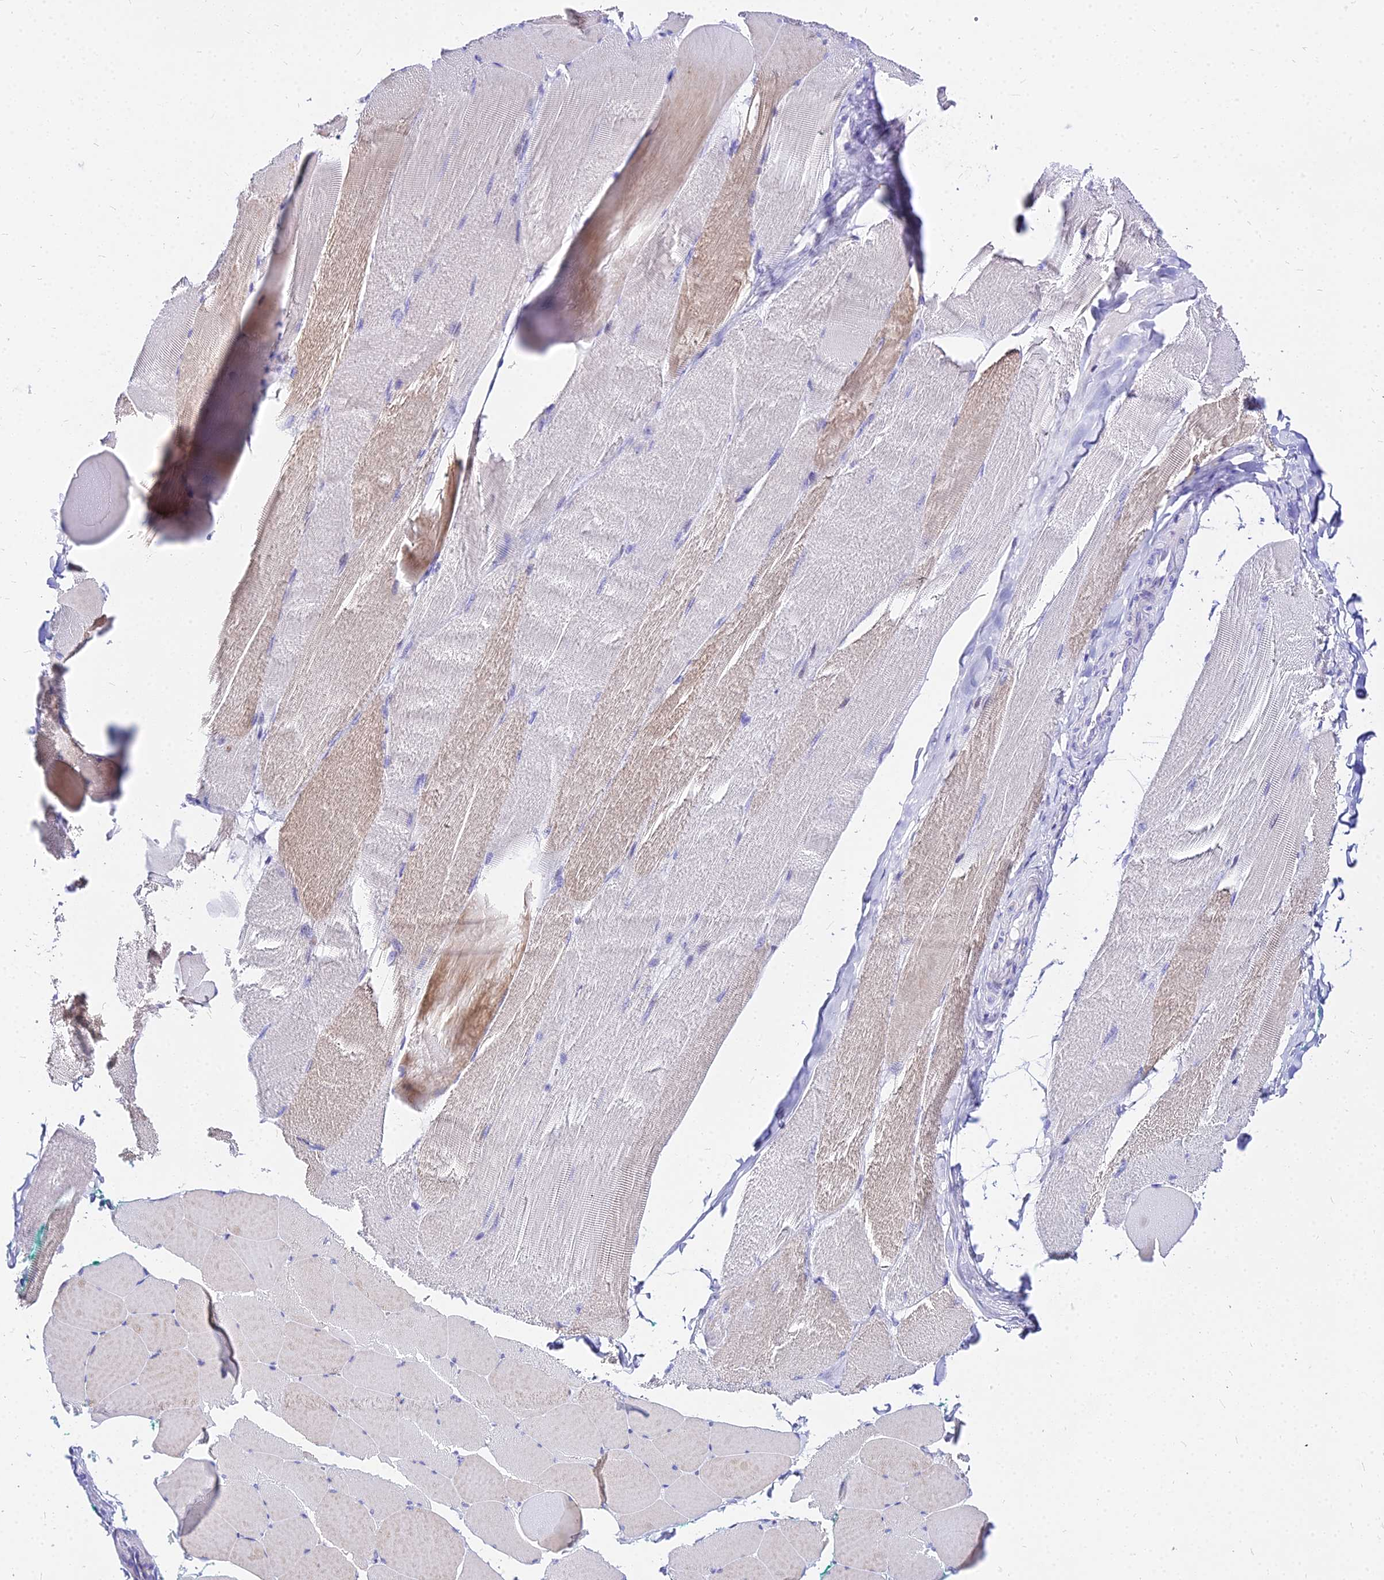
{"staining": {"intensity": "weak", "quantity": "25%-75%", "location": "cytoplasmic/membranous"}, "tissue": "skeletal muscle", "cell_type": "Myocytes", "image_type": "normal", "snomed": [{"axis": "morphology", "description": "Normal tissue, NOS"}, {"axis": "morphology", "description": "Squamous cell carcinoma, NOS"}, {"axis": "topography", "description": "Skeletal muscle"}], "caption": "Approximately 25%-75% of myocytes in normal skeletal muscle show weak cytoplasmic/membranous protein expression as visualized by brown immunohistochemical staining.", "gene": "CARD18", "patient": {"sex": "male", "age": 51}}